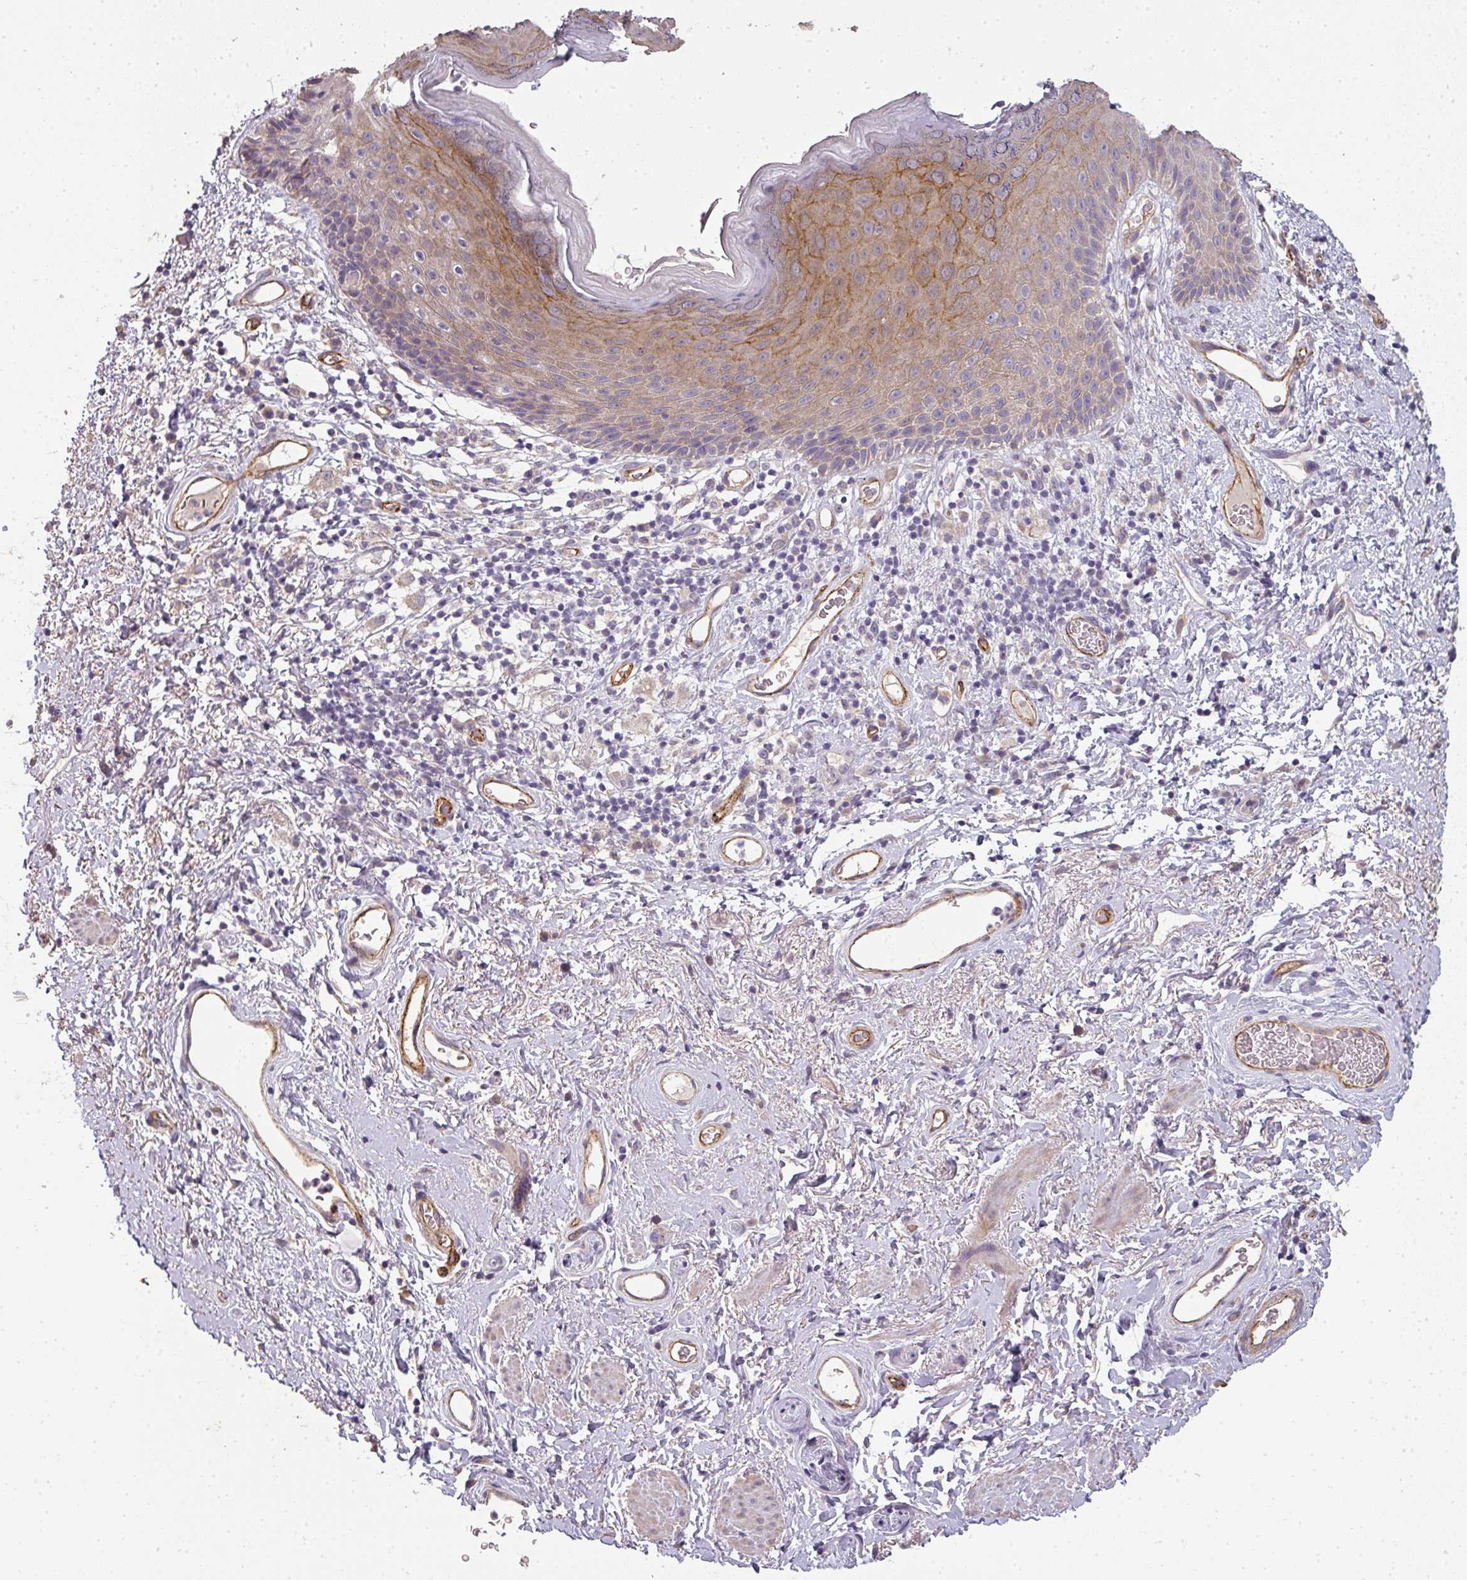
{"staining": {"intensity": "moderate", "quantity": "<25%", "location": "cytoplasmic/membranous"}, "tissue": "skin", "cell_type": "Epidermal cells", "image_type": "normal", "snomed": [{"axis": "morphology", "description": "Normal tissue, NOS"}, {"axis": "topography", "description": "Anal"}], "caption": "A brown stain highlights moderate cytoplasmic/membranous staining of a protein in epidermal cells of normal human skin.", "gene": "PCDH1", "patient": {"sex": "female", "age": 46}}